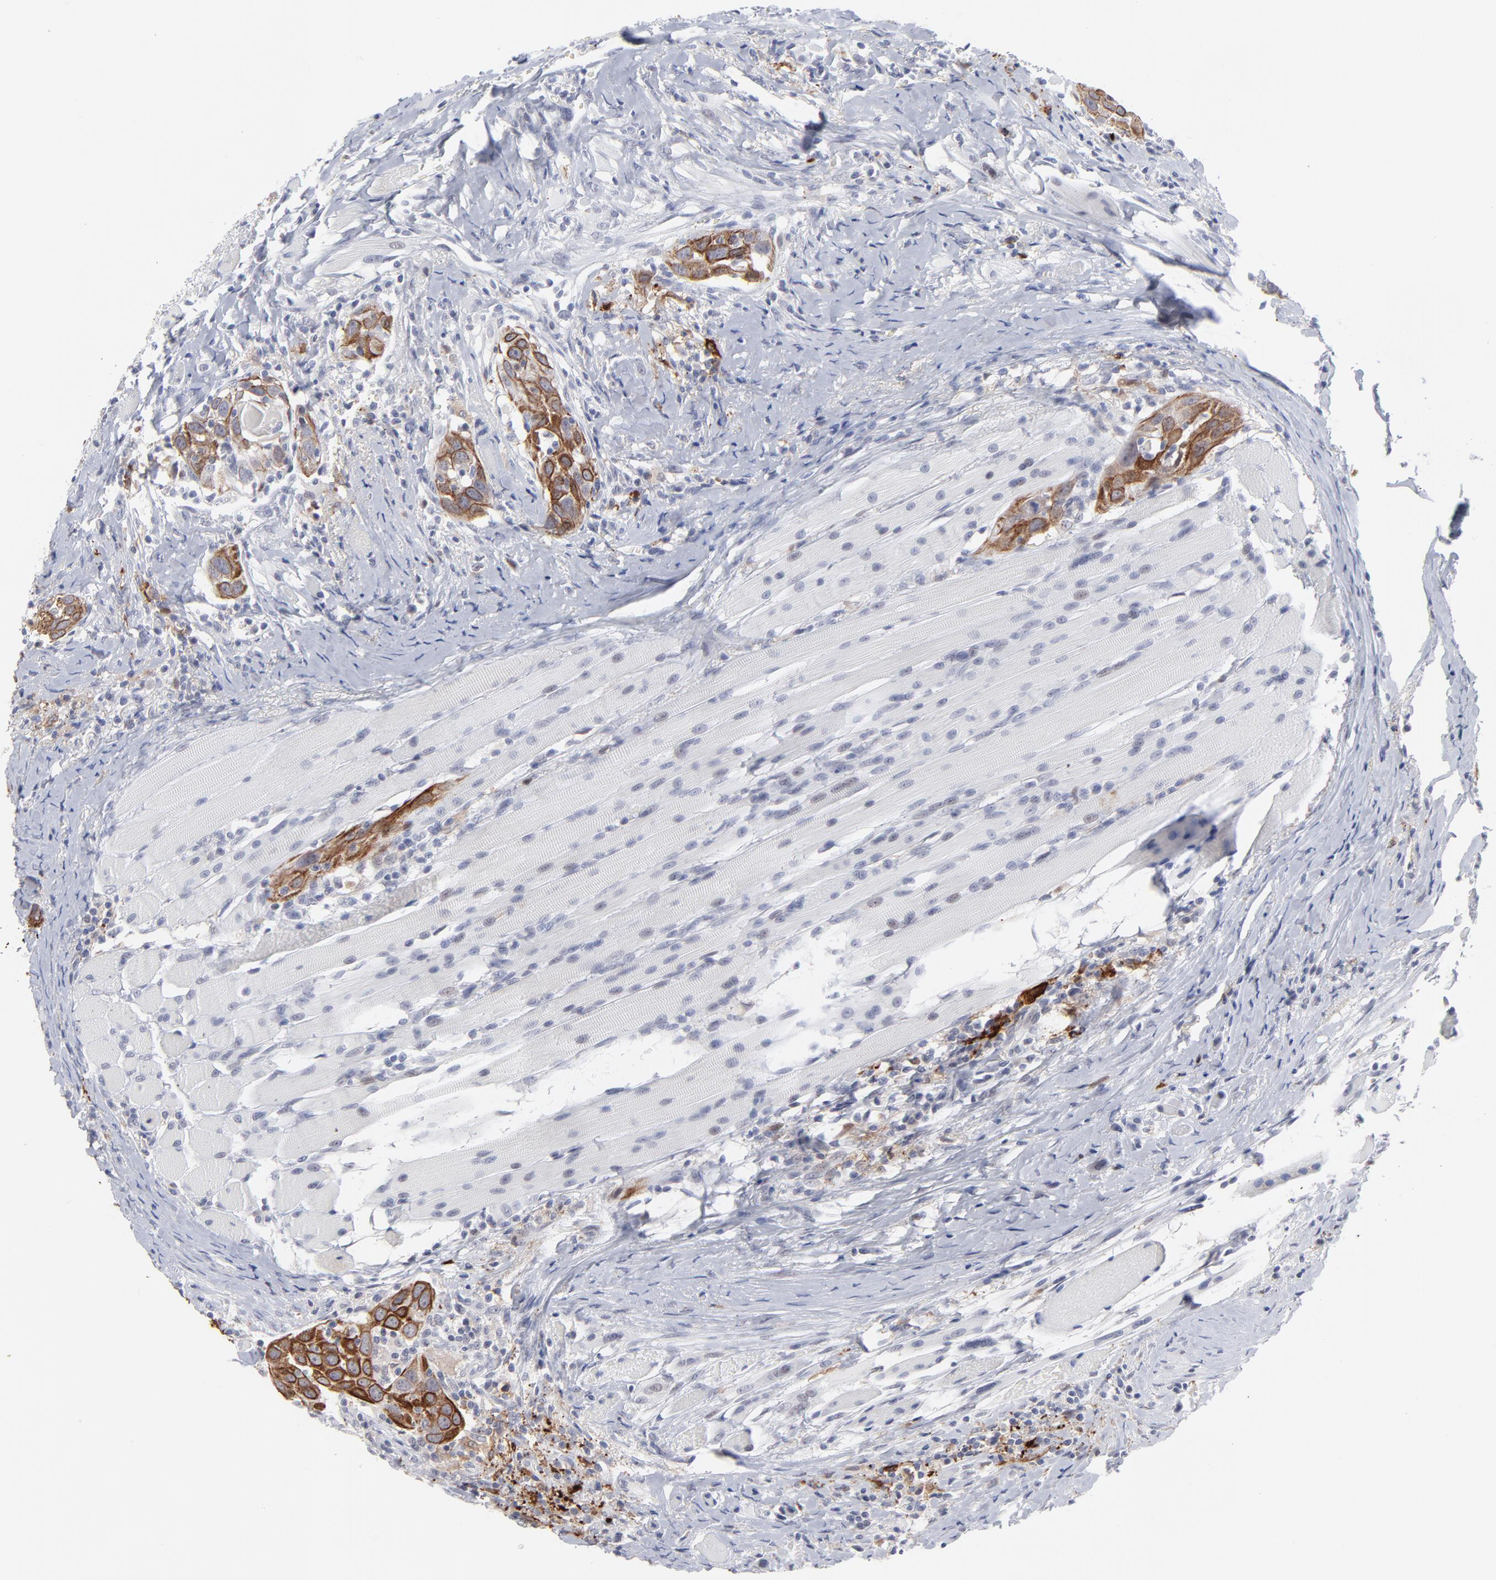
{"staining": {"intensity": "strong", "quantity": "25%-75%", "location": "cytoplasmic/membranous"}, "tissue": "head and neck cancer", "cell_type": "Tumor cells", "image_type": "cancer", "snomed": [{"axis": "morphology", "description": "Squamous cell carcinoma, NOS"}, {"axis": "topography", "description": "Oral tissue"}, {"axis": "topography", "description": "Head-Neck"}], "caption": "Tumor cells display strong cytoplasmic/membranous staining in about 25%-75% of cells in head and neck cancer.", "gene": "CCR2", "patient": {"sex": "female", "age": 50}}